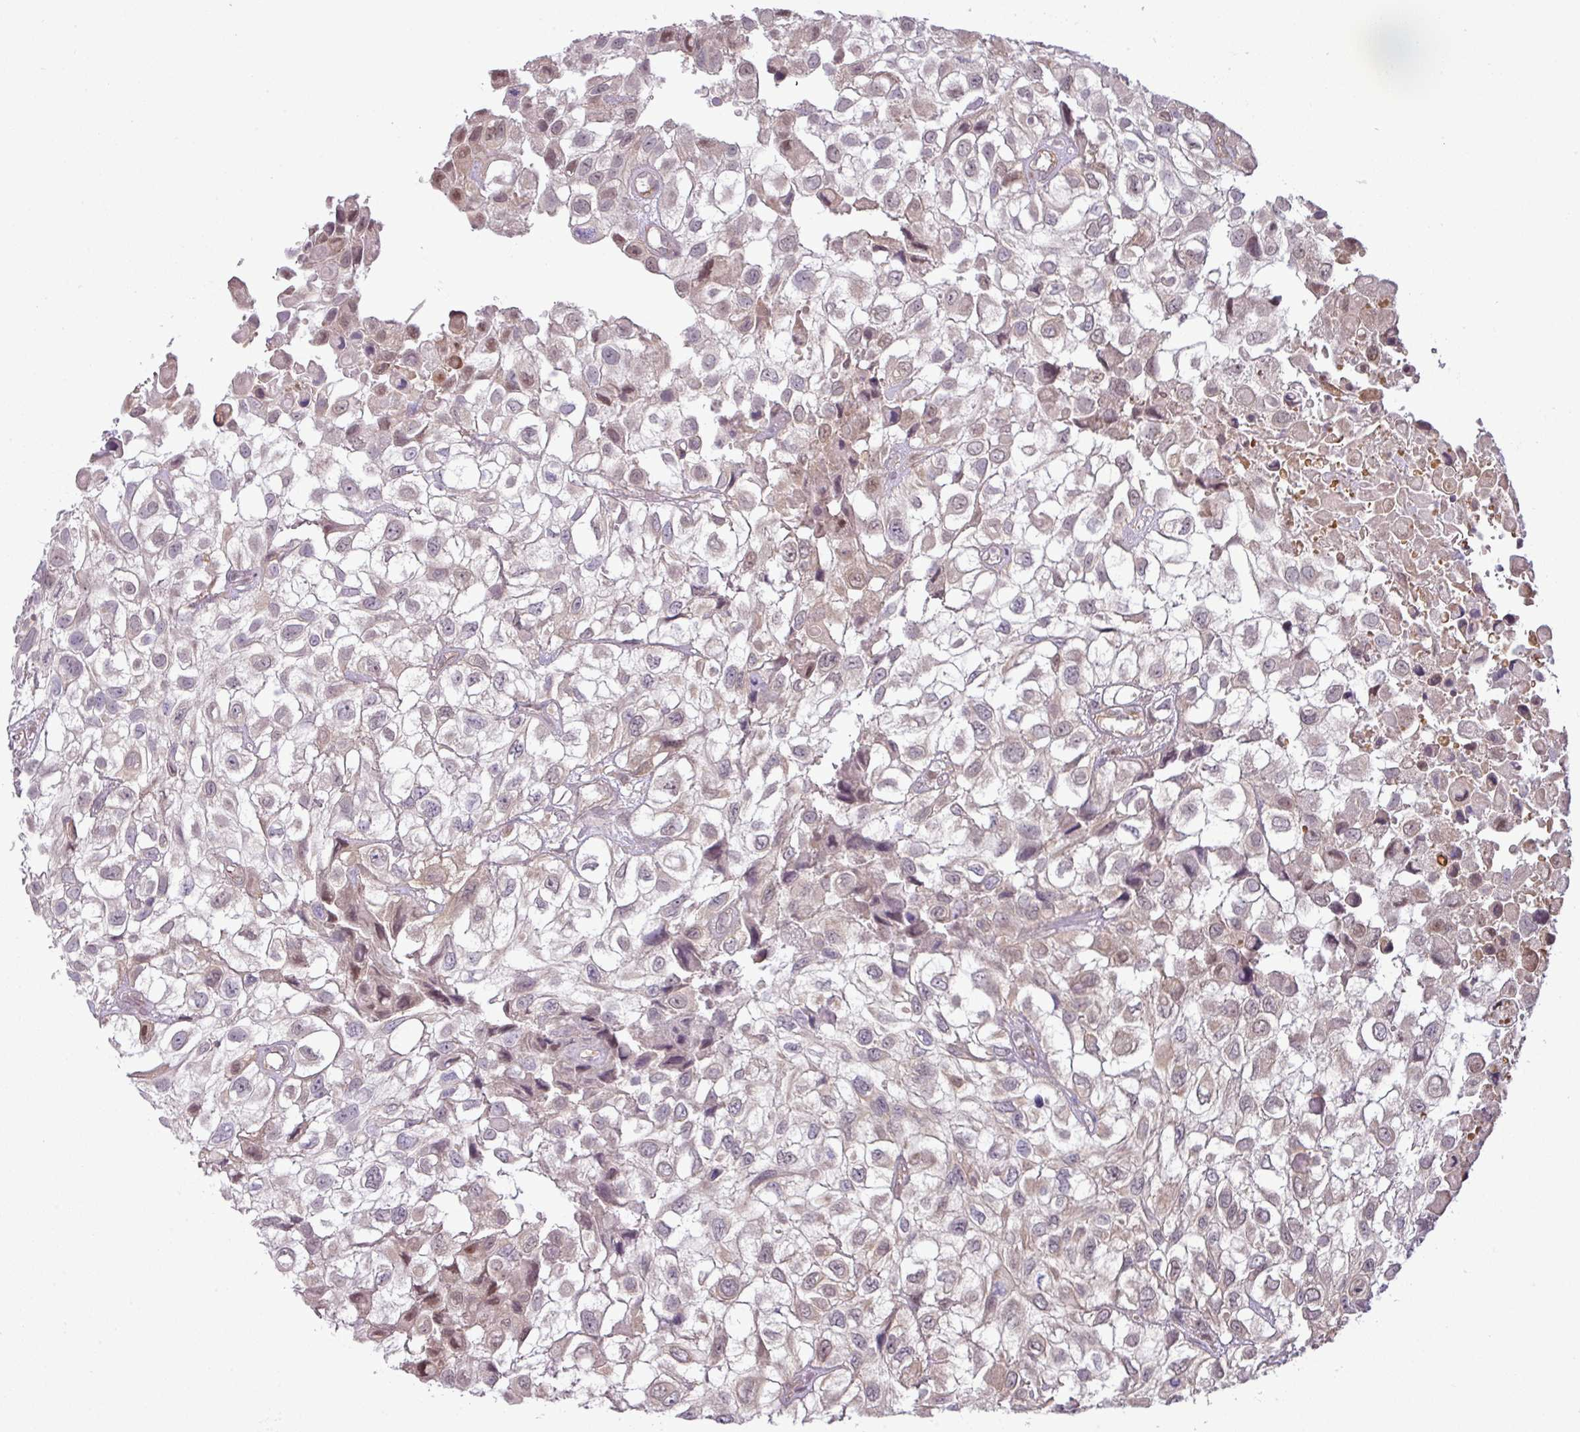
{"staining": {"intensity": "moderate", "quantity": "<25%", "location": "cytoplasmic/membranous,nuclear"}, "tissue": "urothelial cancer", "cell_type": "Tumor cells", "image_type": "cancer", "snomed": [{"axis": "morphology", "description": "Urothelial carcinoma, High grade"}, {"axis": "topography", "description": "Urinary bladder"}], "caption": "Protein expression analysis of human urothelial cancer reveals moderate cytoplasmic/membranous and nuclear positivity in approximately <25% of tumor cells. (brown staining indicates protein expression, while blue staining denotes nuclei).", "gene": "CCDC144A", "patient": {"sex": "male", "age": 56}}